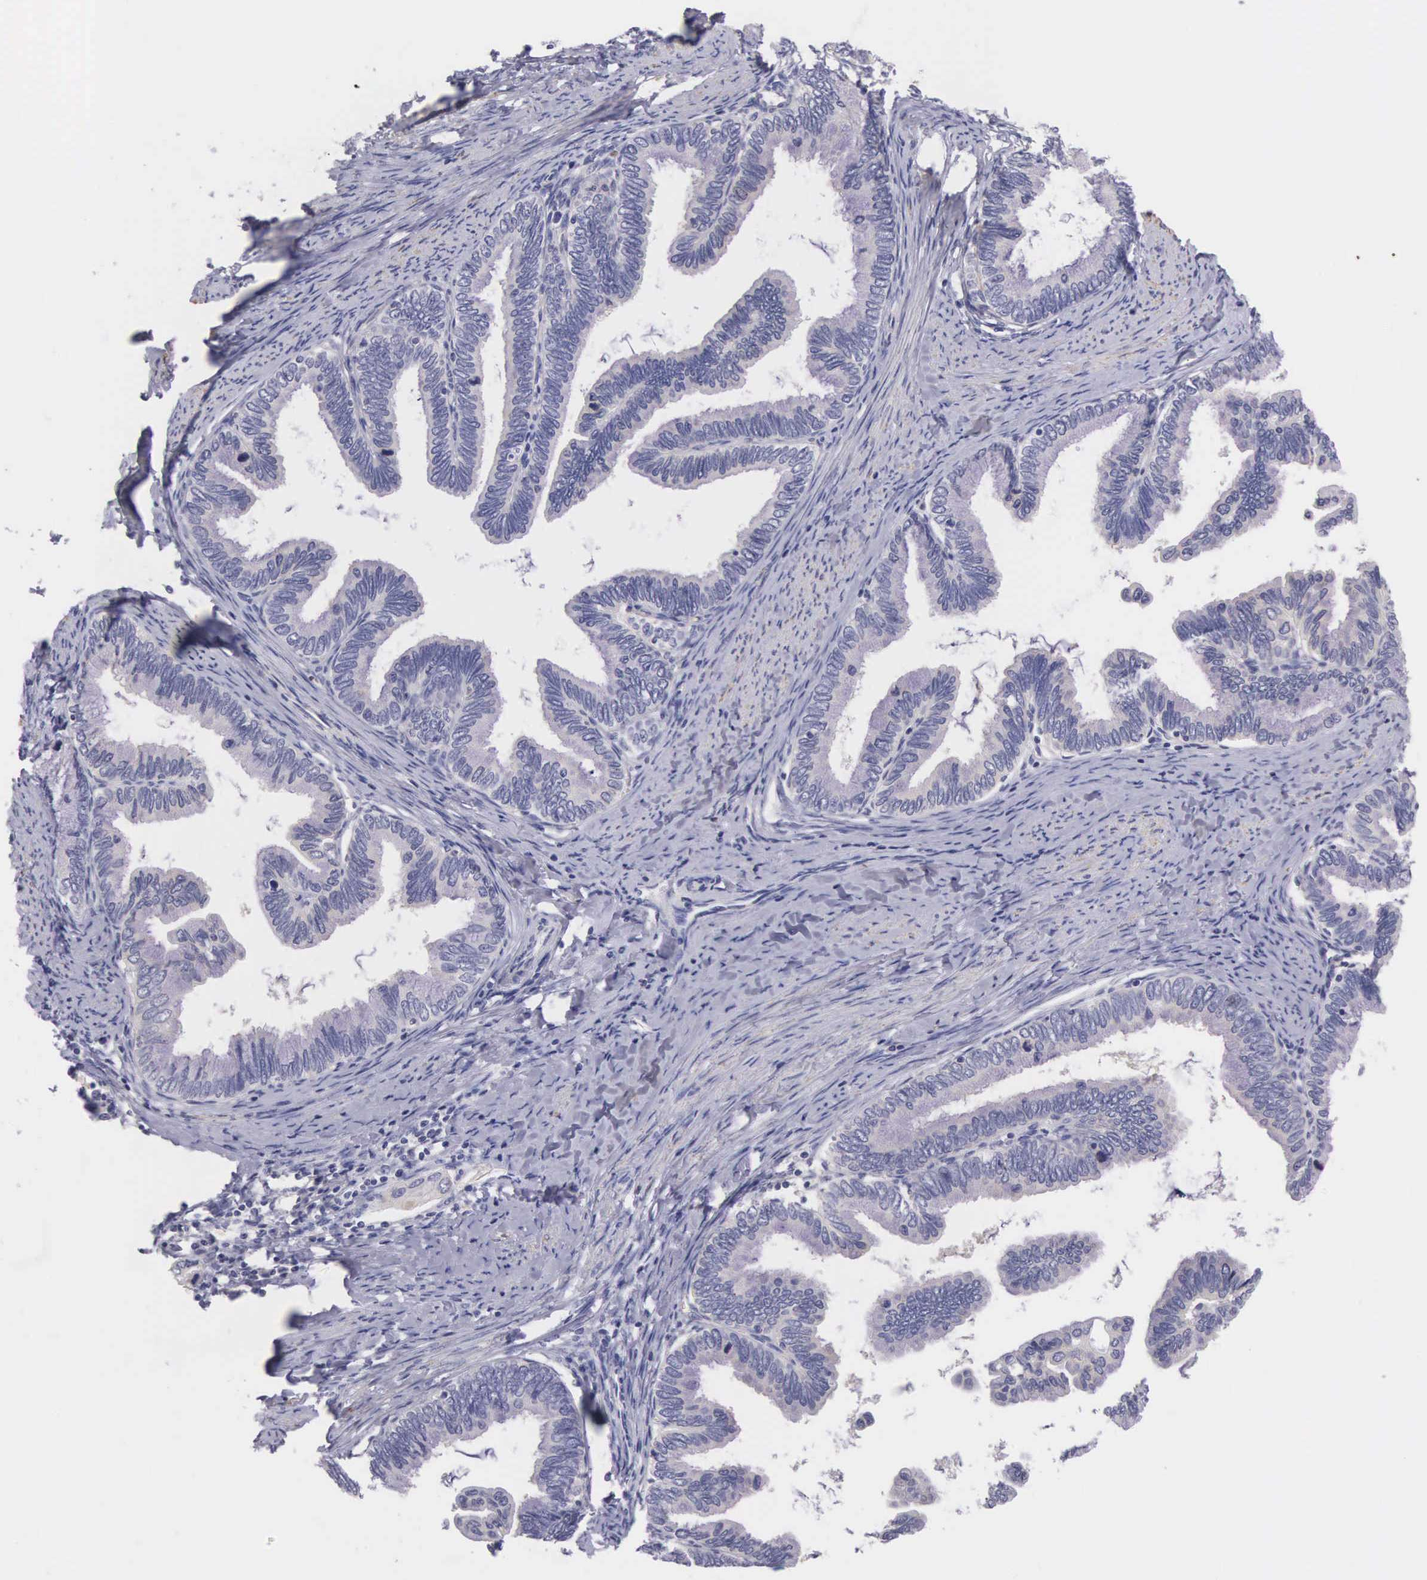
{"staining": {"intensity": "negative", "quantity": "none", "location": "none"}, "tissue": "cervical cancer", "cell_type": "Tumor cells", "image_type": "cancer", "snomed": [{"axis": "morphology", "description": "Adenocarcinoma, NOS"}, {"axis": "topography", "description": "Cervix"}], "caption": "DAB immunohistochemical staining of human adenocarcinoma (cervical) displays no significant positivity in tumor cells.", "gene": "OSBPL3", "patient": {"sex": "female", "age": 49}}